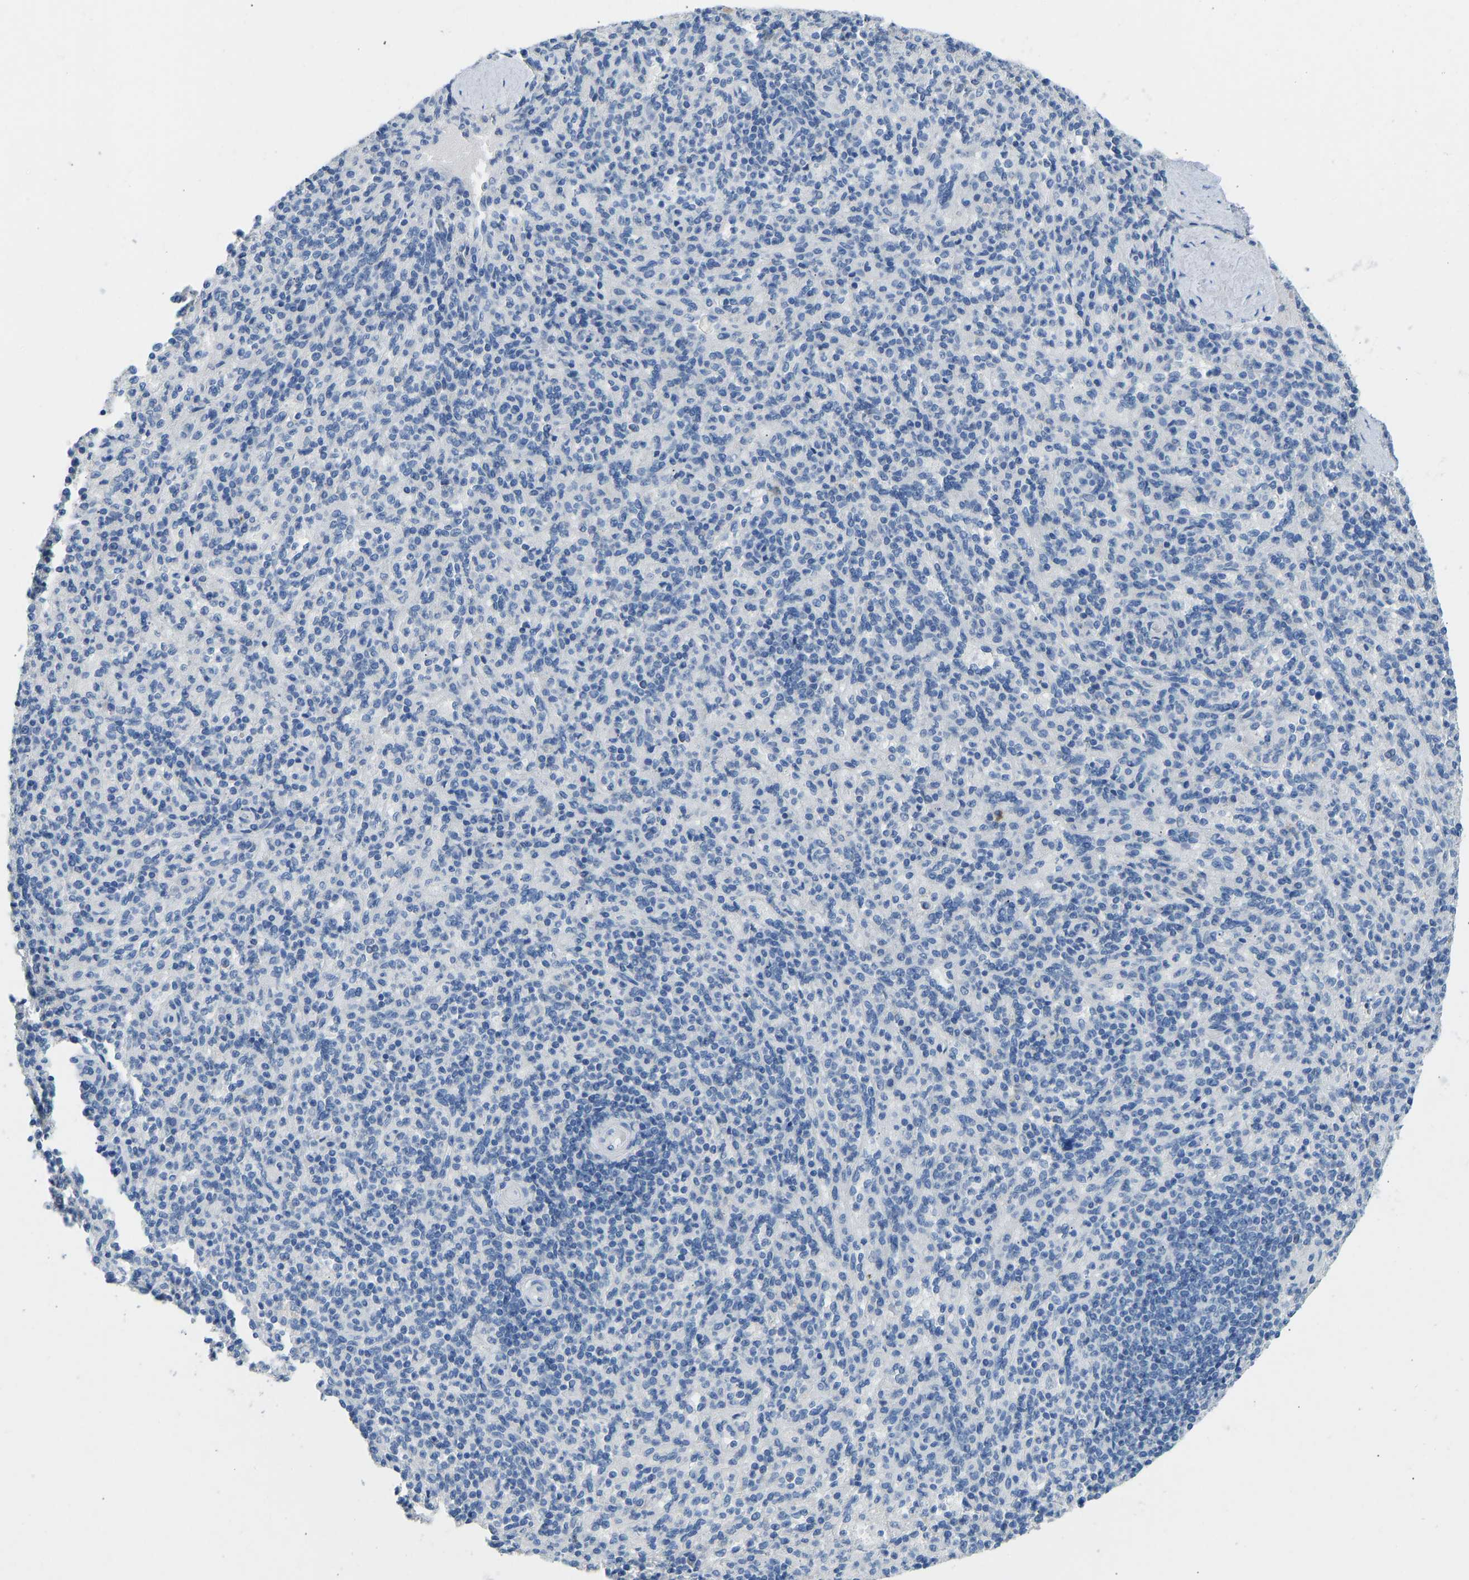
{"staining": {"intensity": "negative", "quantity": "none", "location": "none"}, "tissue": "spleen", "cell_type": "Cells in red pulp", "image_type": "normal", "snomed": [{"axis": "morphology", "description": "Normal tissue, NOS"}, {"axis": "topography", "description": "Spleen"}], "caption": "DAB immunohistochemical staining of normal human spleen exhibits no significant staining in cells in red pulp. (Brightfield microscopy of DAB IHC at high magnification).", "gene": "ATP1A1", "patient": {"sex": "male", "age": 36}}